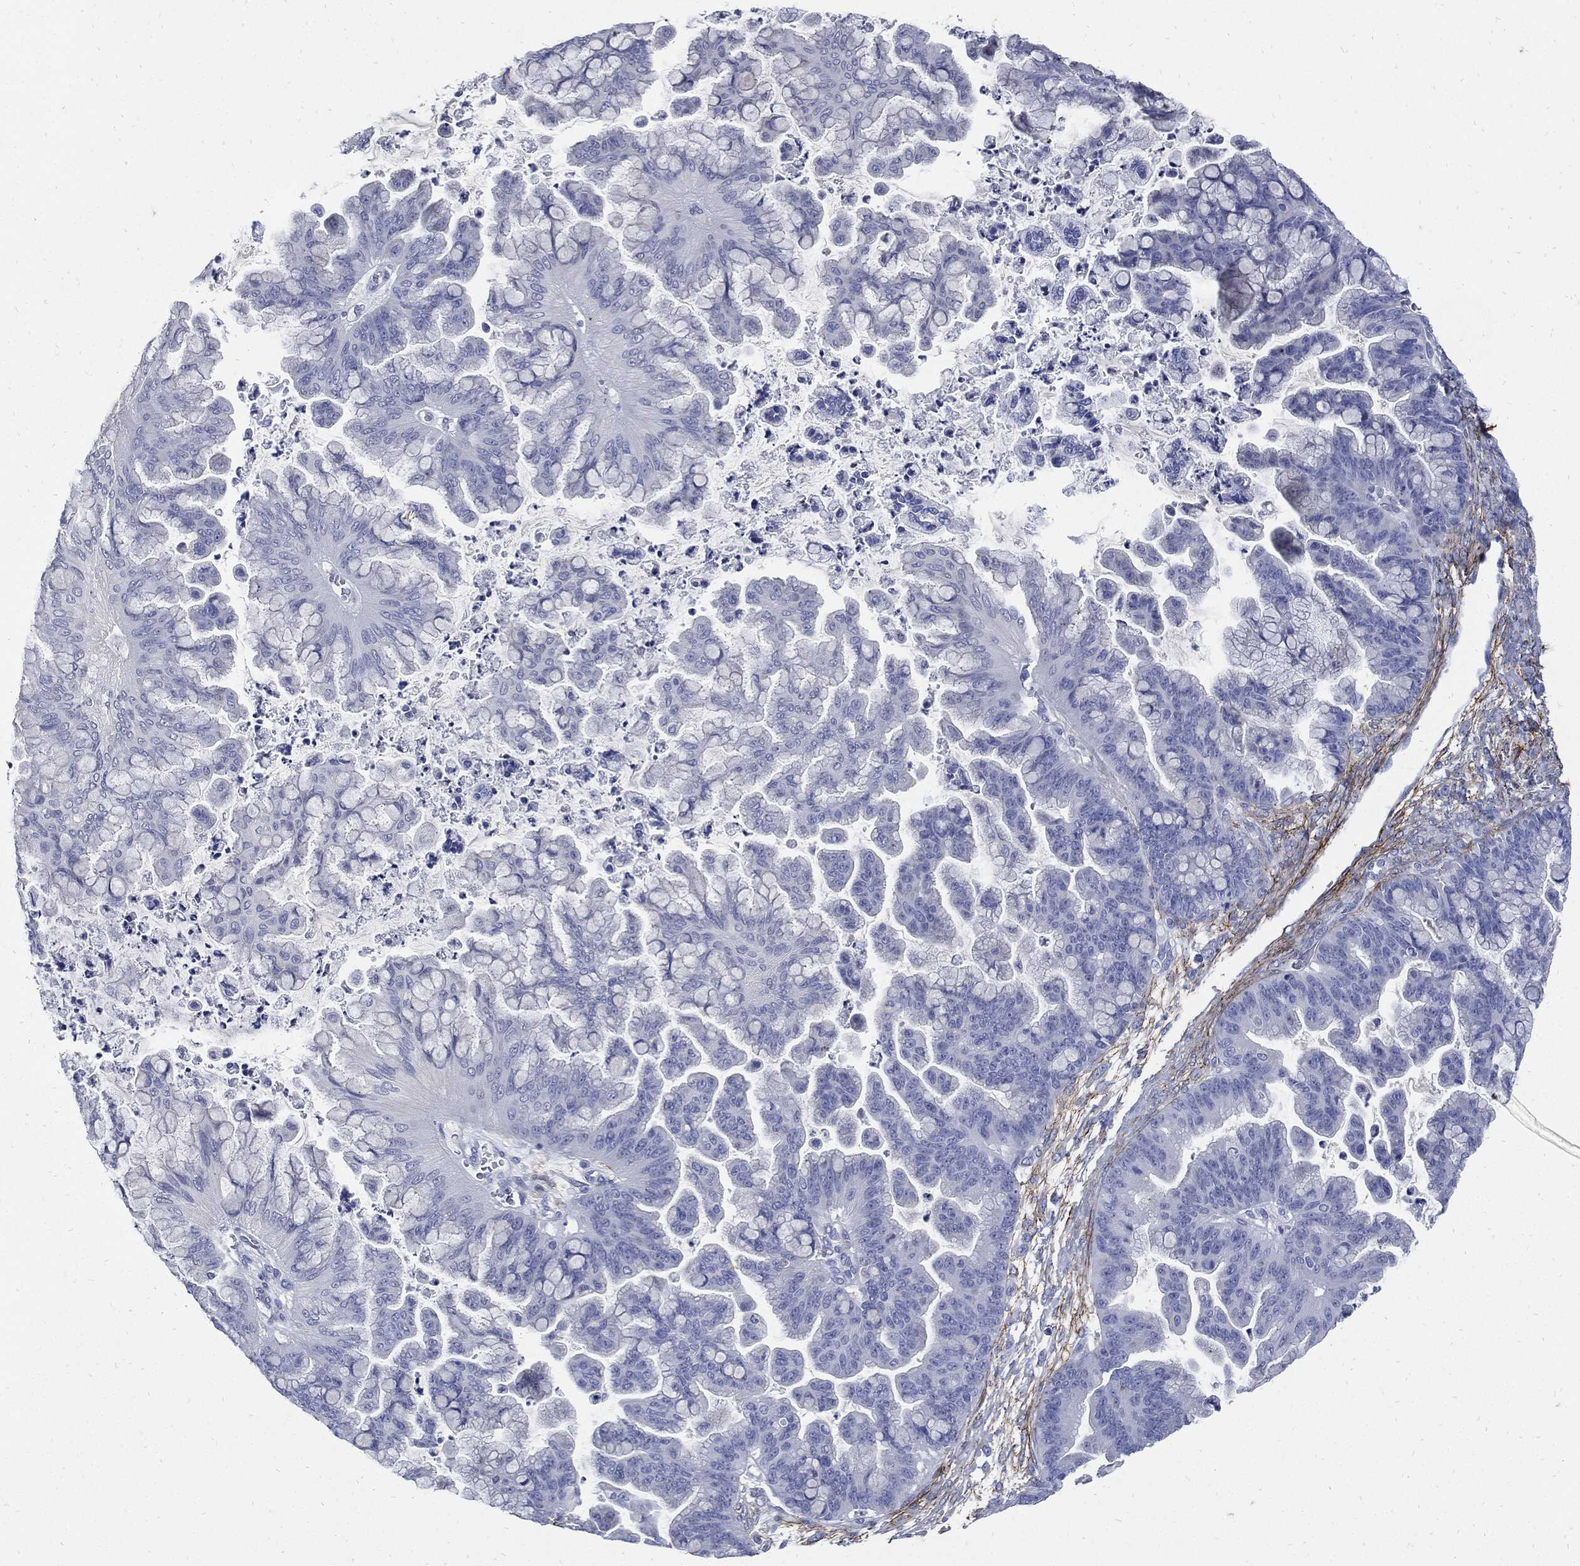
{"staining": {"intensity": "negative", "quantity": "none", "location": "none"}, "tissue": "ovarian cancer", "cell_type": "Tumor cells", "image_type": "cancer", "snomed": [{"axis": "morphology", "description": "Cystadenocarcinoma, mucinous, NOS"}, {"axis": "topography", "description": "Ovary"}], "caption": "Ovarian cancer was stained to show a protein in brown. There is no significant staining in tumor cells.", "gene": "FBN1", "patient": {"sex": "female", "age": 67}}